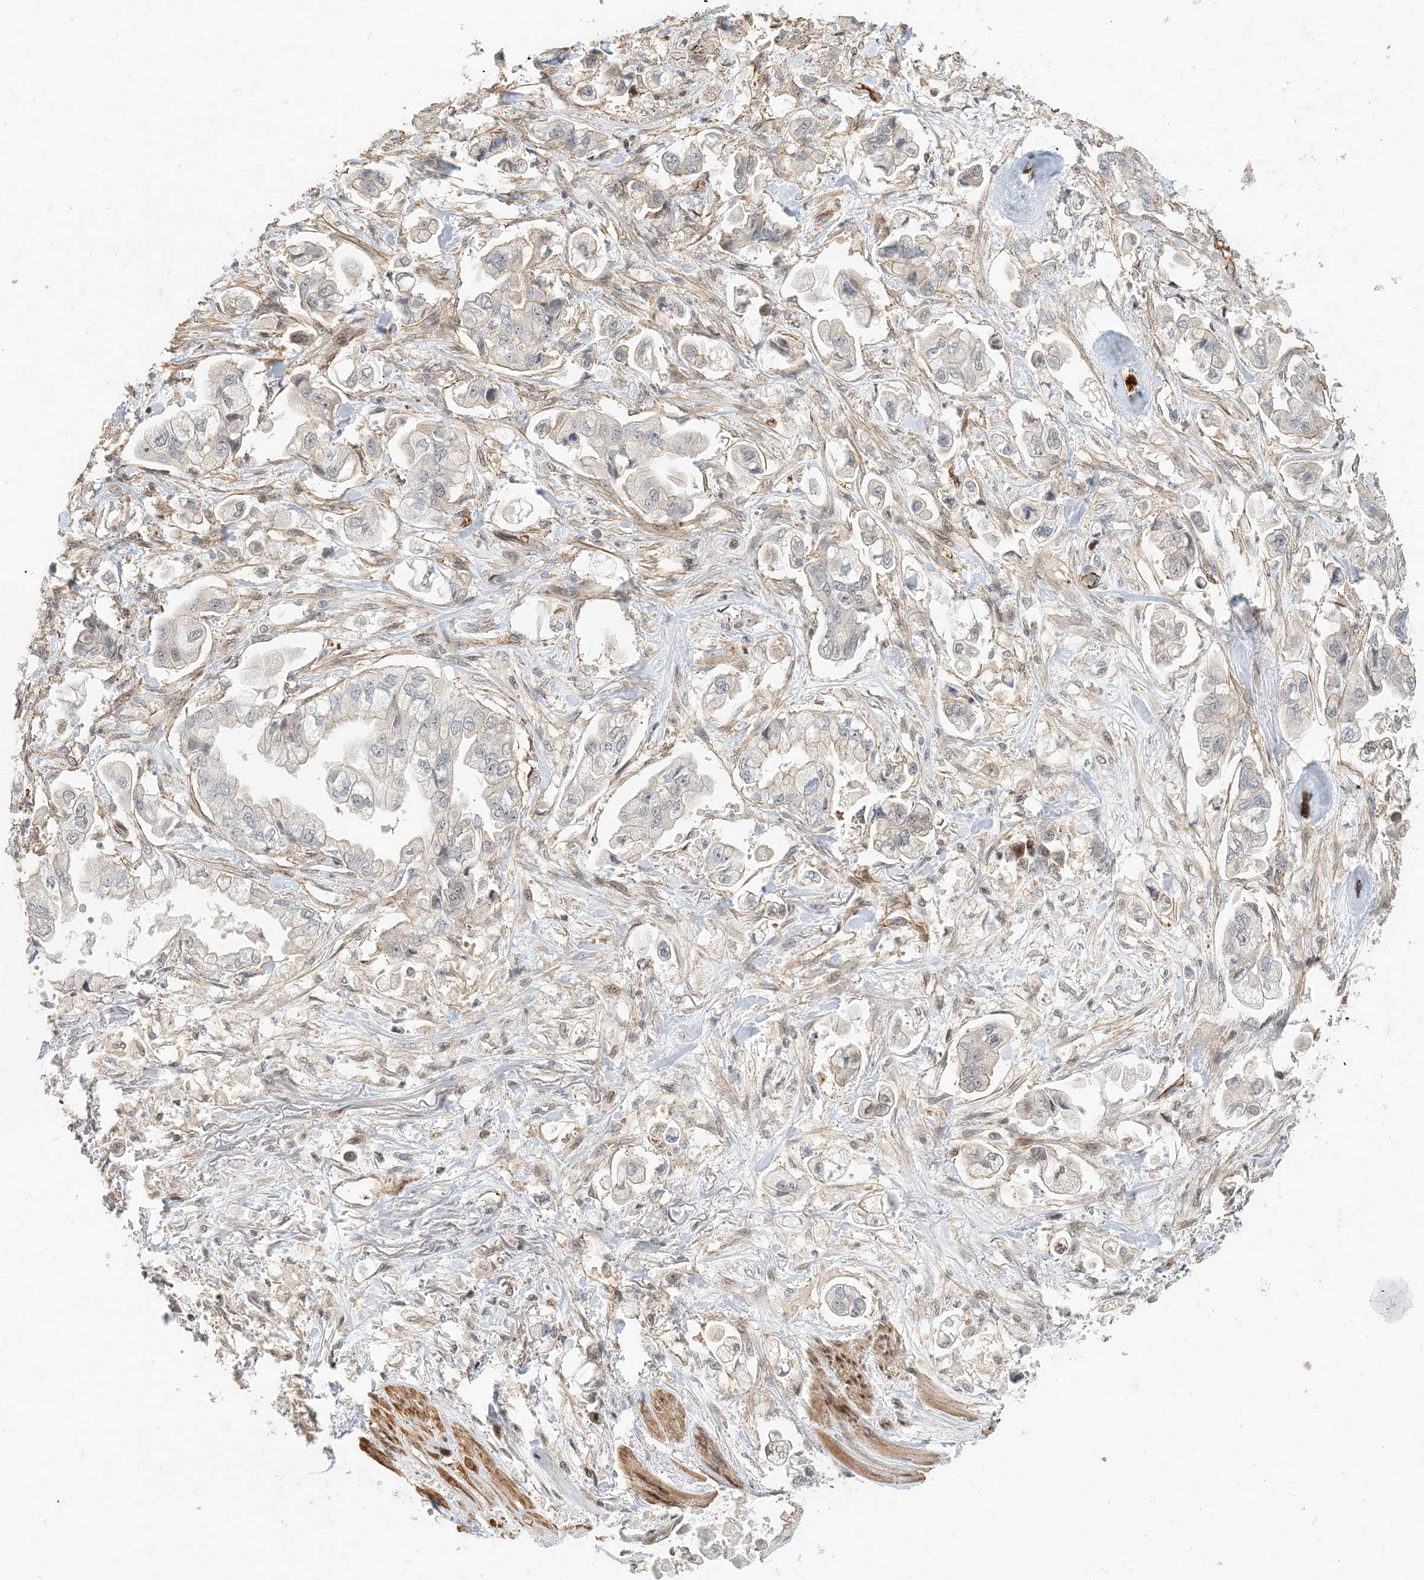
{"staining": {"intensity": "negative", "quantity": "none", "location": "none"}, "tissue": "stomach cancer", "cell_type": "Tumor cells", "image_type": "cancer", "snomed": [{"axis": "morphology", "description": "Adenocarcinoma, NOS"}, {"axis": "topography", "description": "Stomach"}], "caption": "The IHC photomicrograph has no significant positivity in tumor cells of stomach cancer (adenocarcinoma) tissue.", "gene": "MAPKBP1", "patient": {"sex": "male", "age": 62}}